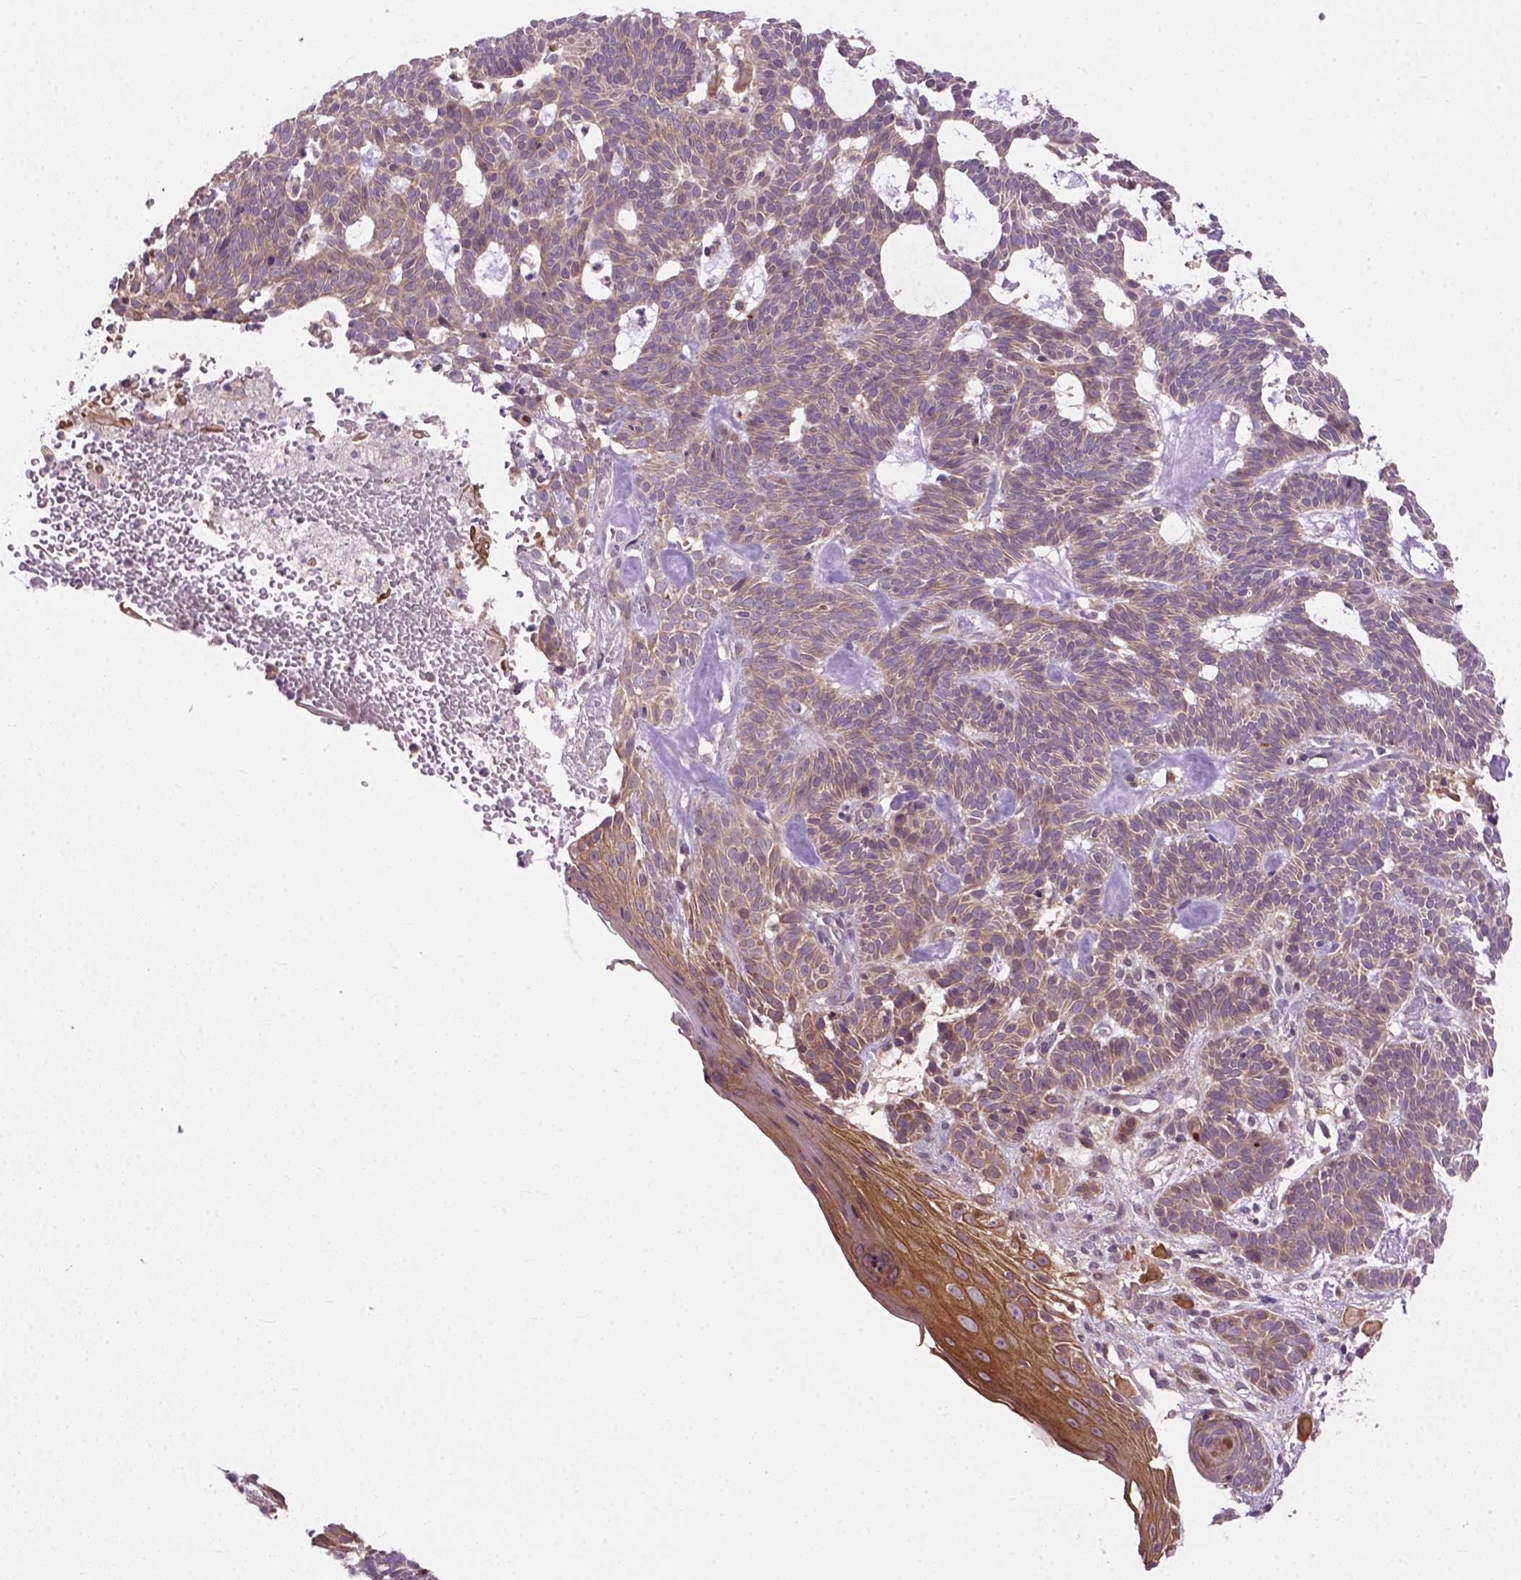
{"staining": {"intensity": "weak", "quantity": "25%-75%", "location": "cytoplasmic/membranous"}, "tissue": "skin cancer", "cell_type": "Tumor cells", "image_type": "cancer", "snomed": [{"axis": "morphology", "description": "Basal cell carcinoma"}, {"axis": "topography", "description": "Skin"}], "caption": "Skin basal cell carcinoma was stained to show a protein in brown. There is low levels of weak cytoplasmic/membranous staining in about 25%-75% of tumor cells.", "gene": "MZT1", "patient": {"sex": "male", "age": 85}}